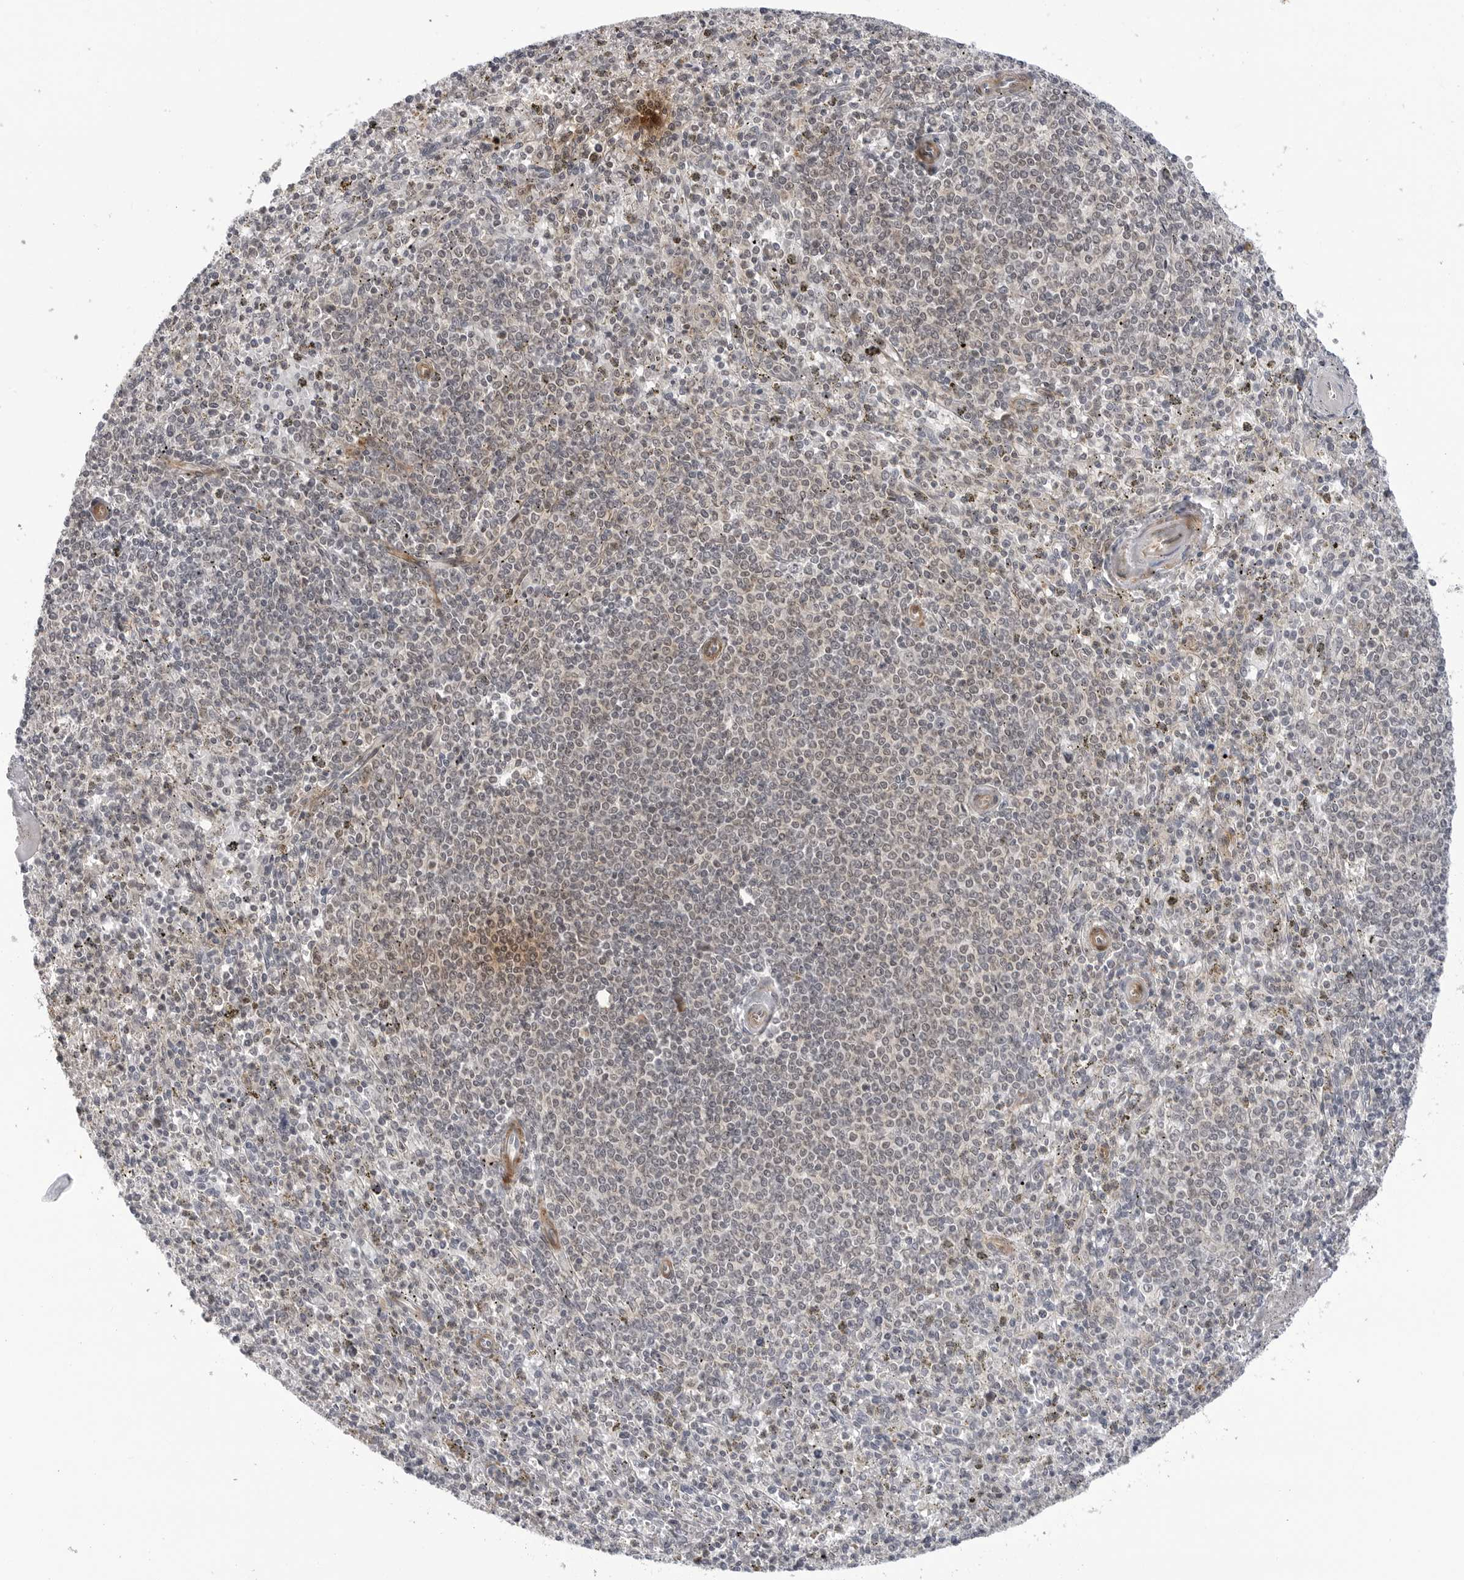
{"staining": {"intensity": "moderate", "quantity": "25%-75%", "location": "cytoplasmic/membranous"}, "tissue": "spleen", "cell_type": "Cells in red pulp", "image_type": "normal", "snomed": [{"axis": "morphology", "description": "Normal tissue, NOS"}, {"axis": "topography", "description": "Spleen"}], "caption": "A high-resolution image shows immunohistochemistry (IHC) staining of unremarkable spleen, which shows moderate cytoplasmic/membranous staining in about 25%-75% of cells in red pulp. Immunohistochemistry (ihc) stains the protein of interest in brown and the nuclei are stained blue.", "gene": "ADAMTS5", "patient": {"sex": "male", "age": 72}}